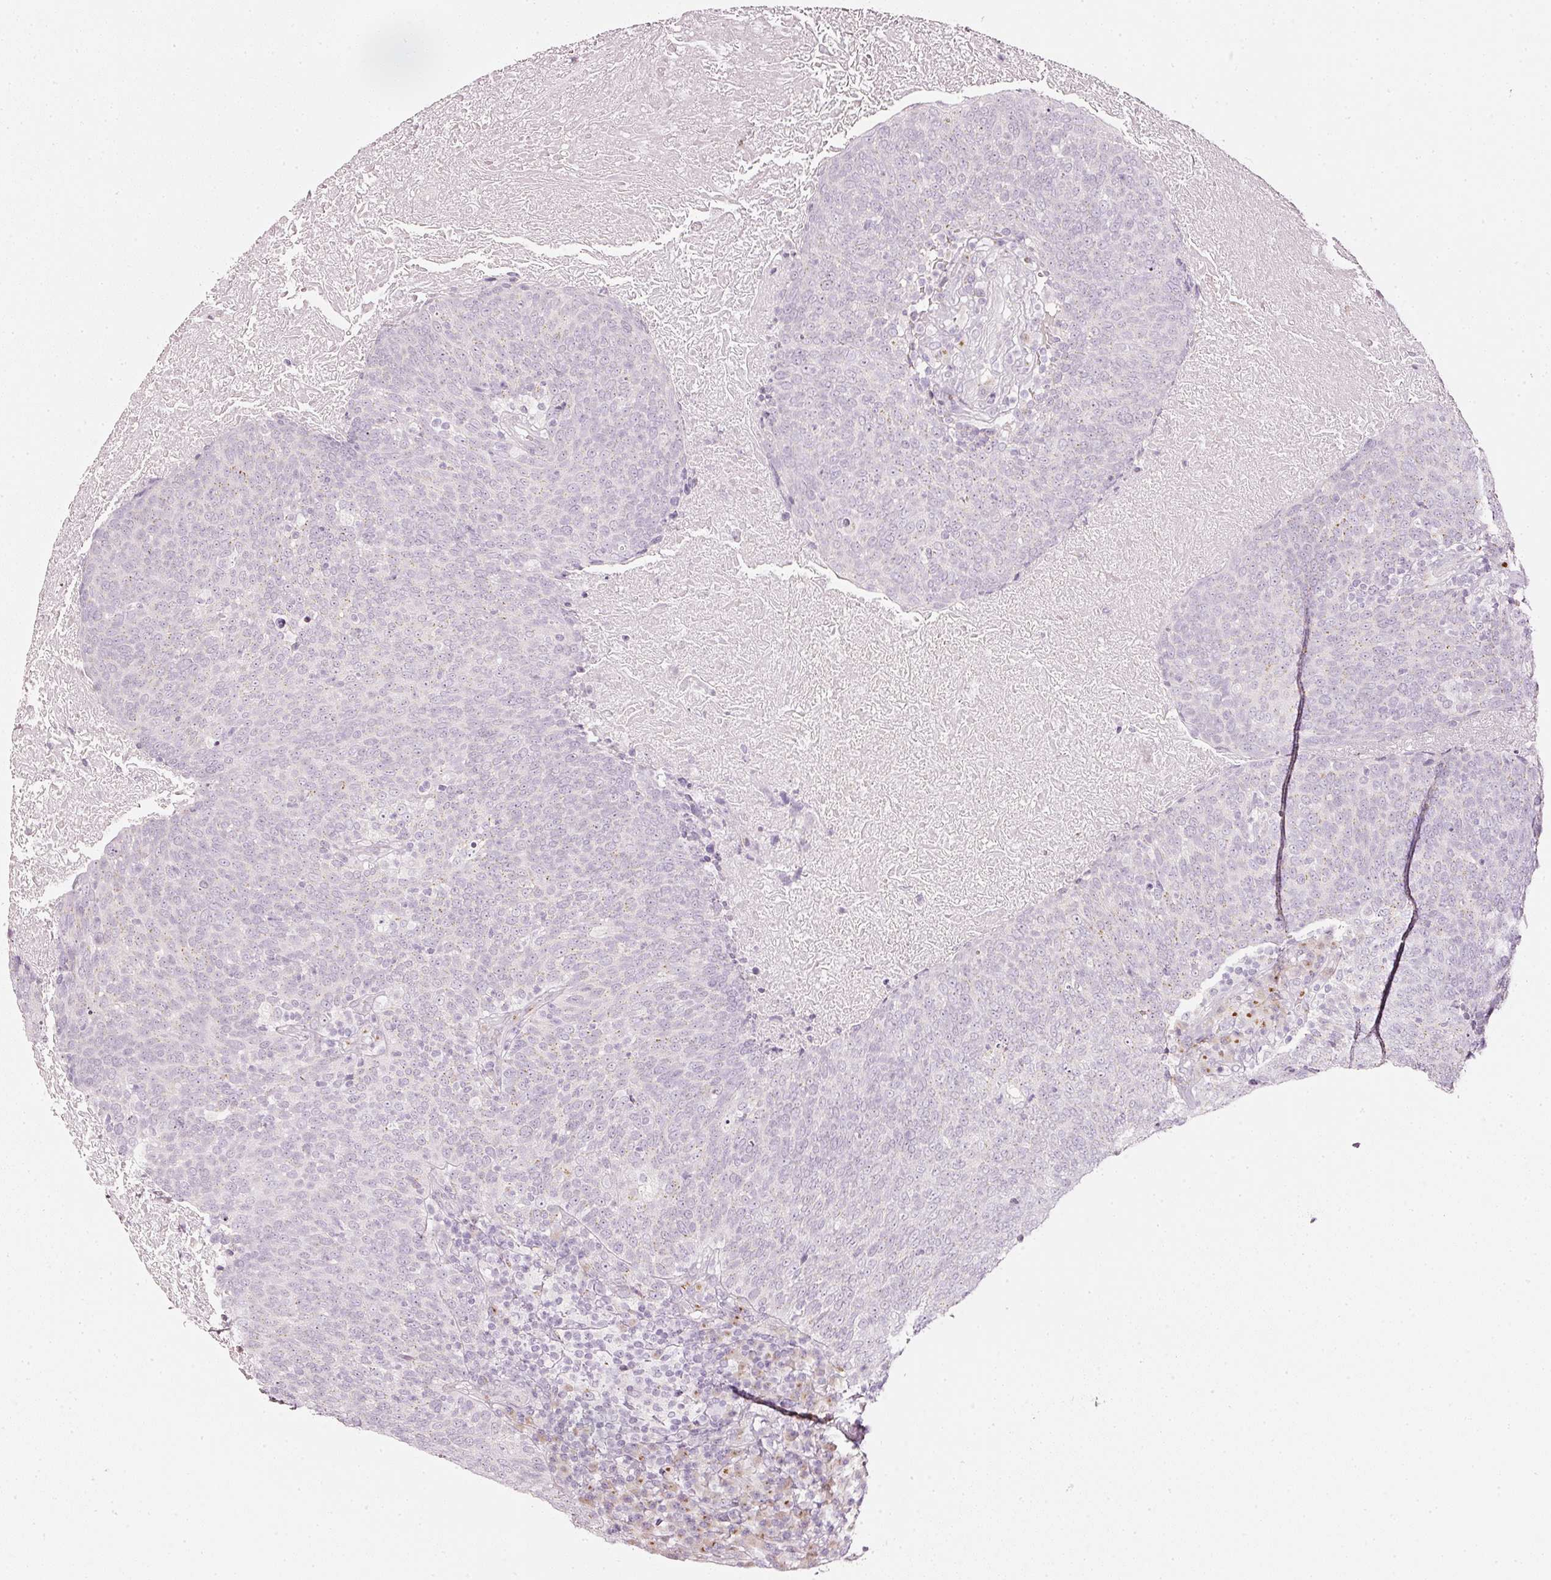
{"staining": {"intensity": "negative", "quantity": "none", "location": "none"}, "tissue": "head and neck cancer", "cell_type": "Tumor cells", "image_type": "cancer", "snomed": [{"axis": "morphology", "description": "Squamous cell carcinoma, NOS"}, {"axis": "morphology", "description": "Squamous cell carcinoma, metastatic, NOS"}, {"axis": "topography", "description": "Lymph node"}, {"axis": "topography", "description": "Head-Neck"}], "caption": "High magnification brightfield microscopy of head and neck cancer stained with DAB (brown) and counterstained with hematoxylin (blue): tumor cells show no significant expression. (Brightfield microscopy of DAB IHC at high magnification).", "gene": "SDF4", "patient": {"sex": "male", "age": 62}}